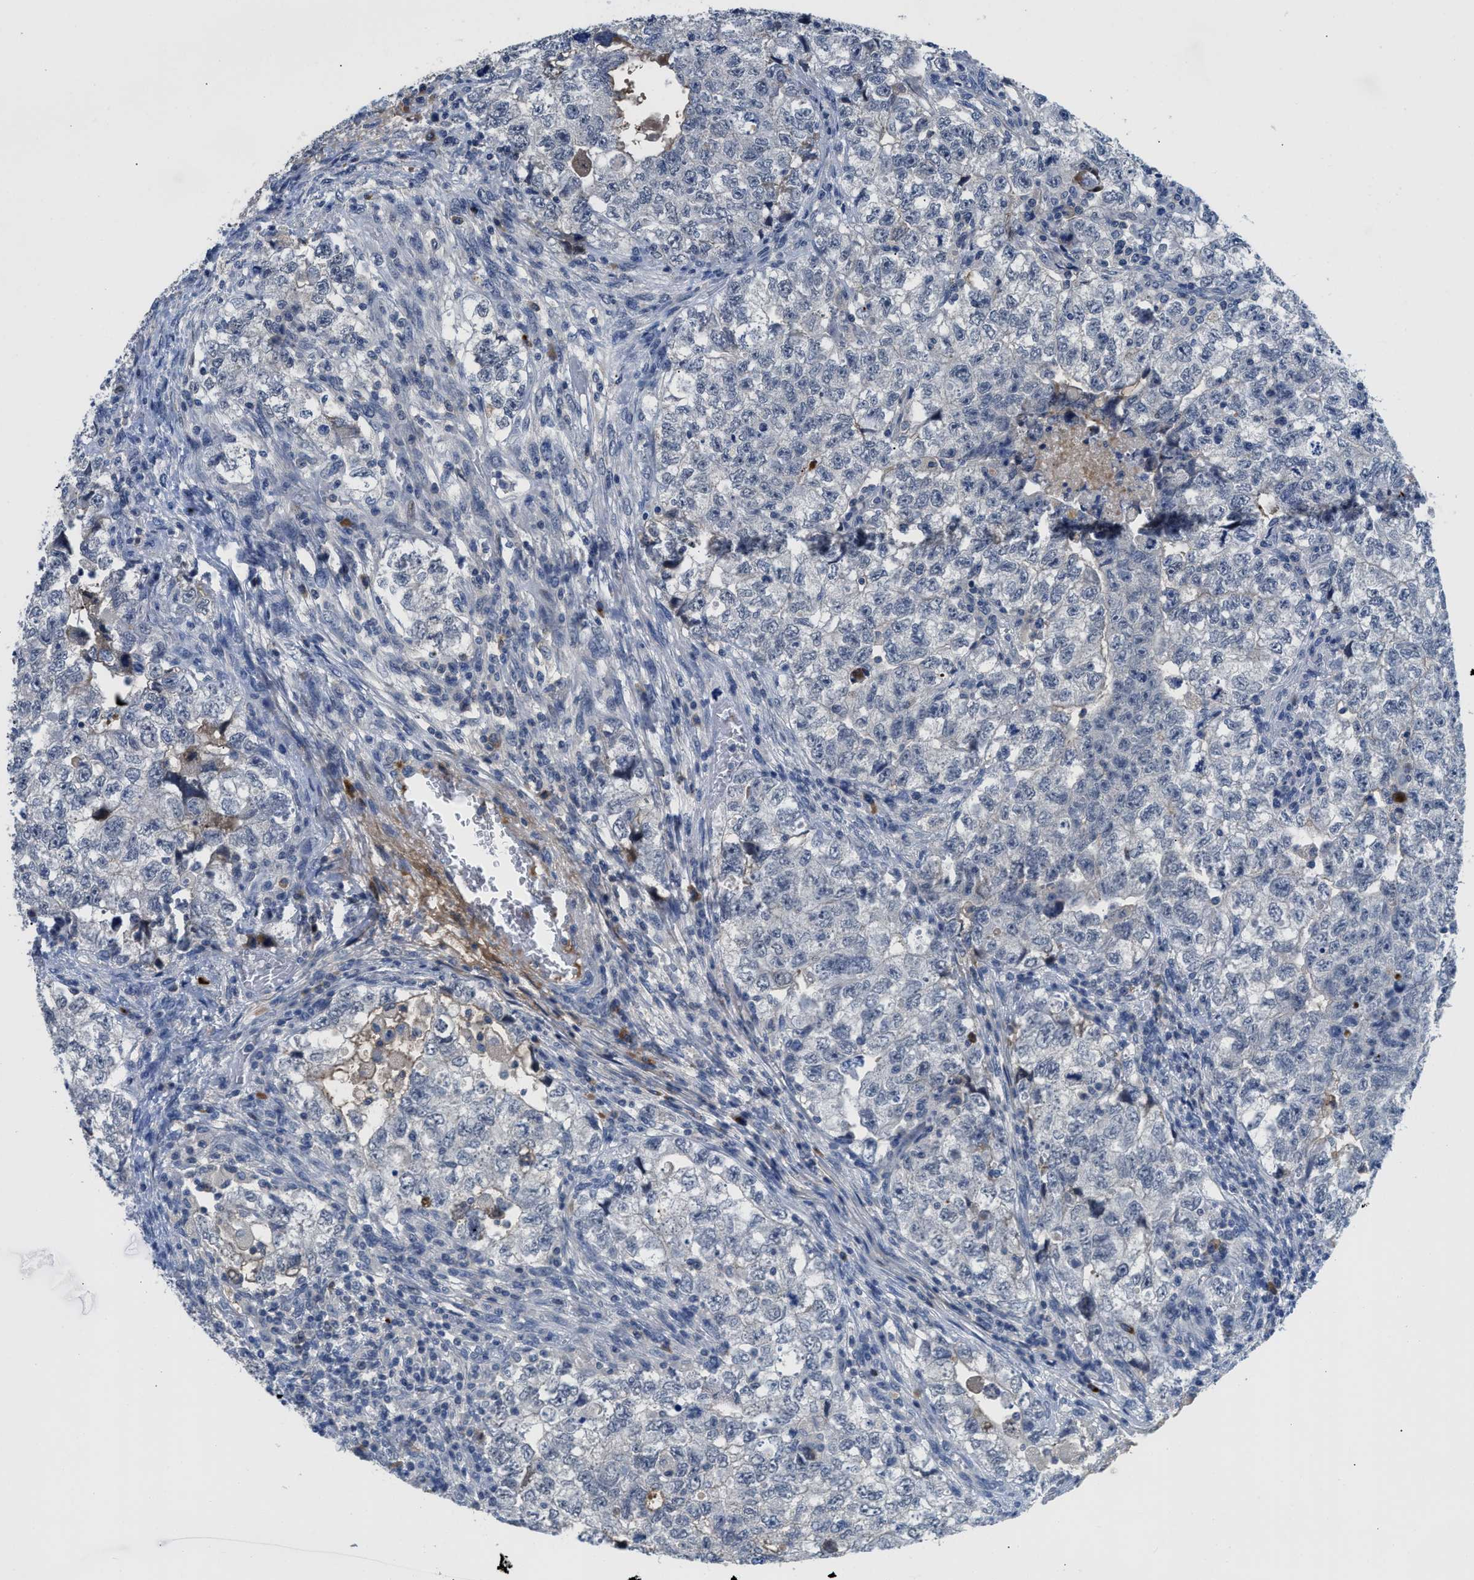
{"staining": {"intensity": "negative", "quantity": "none", "location": "none"}, "tissue": "testis cancer", "cell_type": "Tumor cells", "image_type": "cancer", "snomed": [{"axis": "morphology", "description": "Carcinoma, Embryonal, NOS"}, {"axis": "topography", "description": "Testis"}], "caption": "Testis cancer was stained to show a protein in brown. There is no significant positivity in tumor cells.", "gene": "OR9K2", "patient": {"sex": "male", "age": 36}}